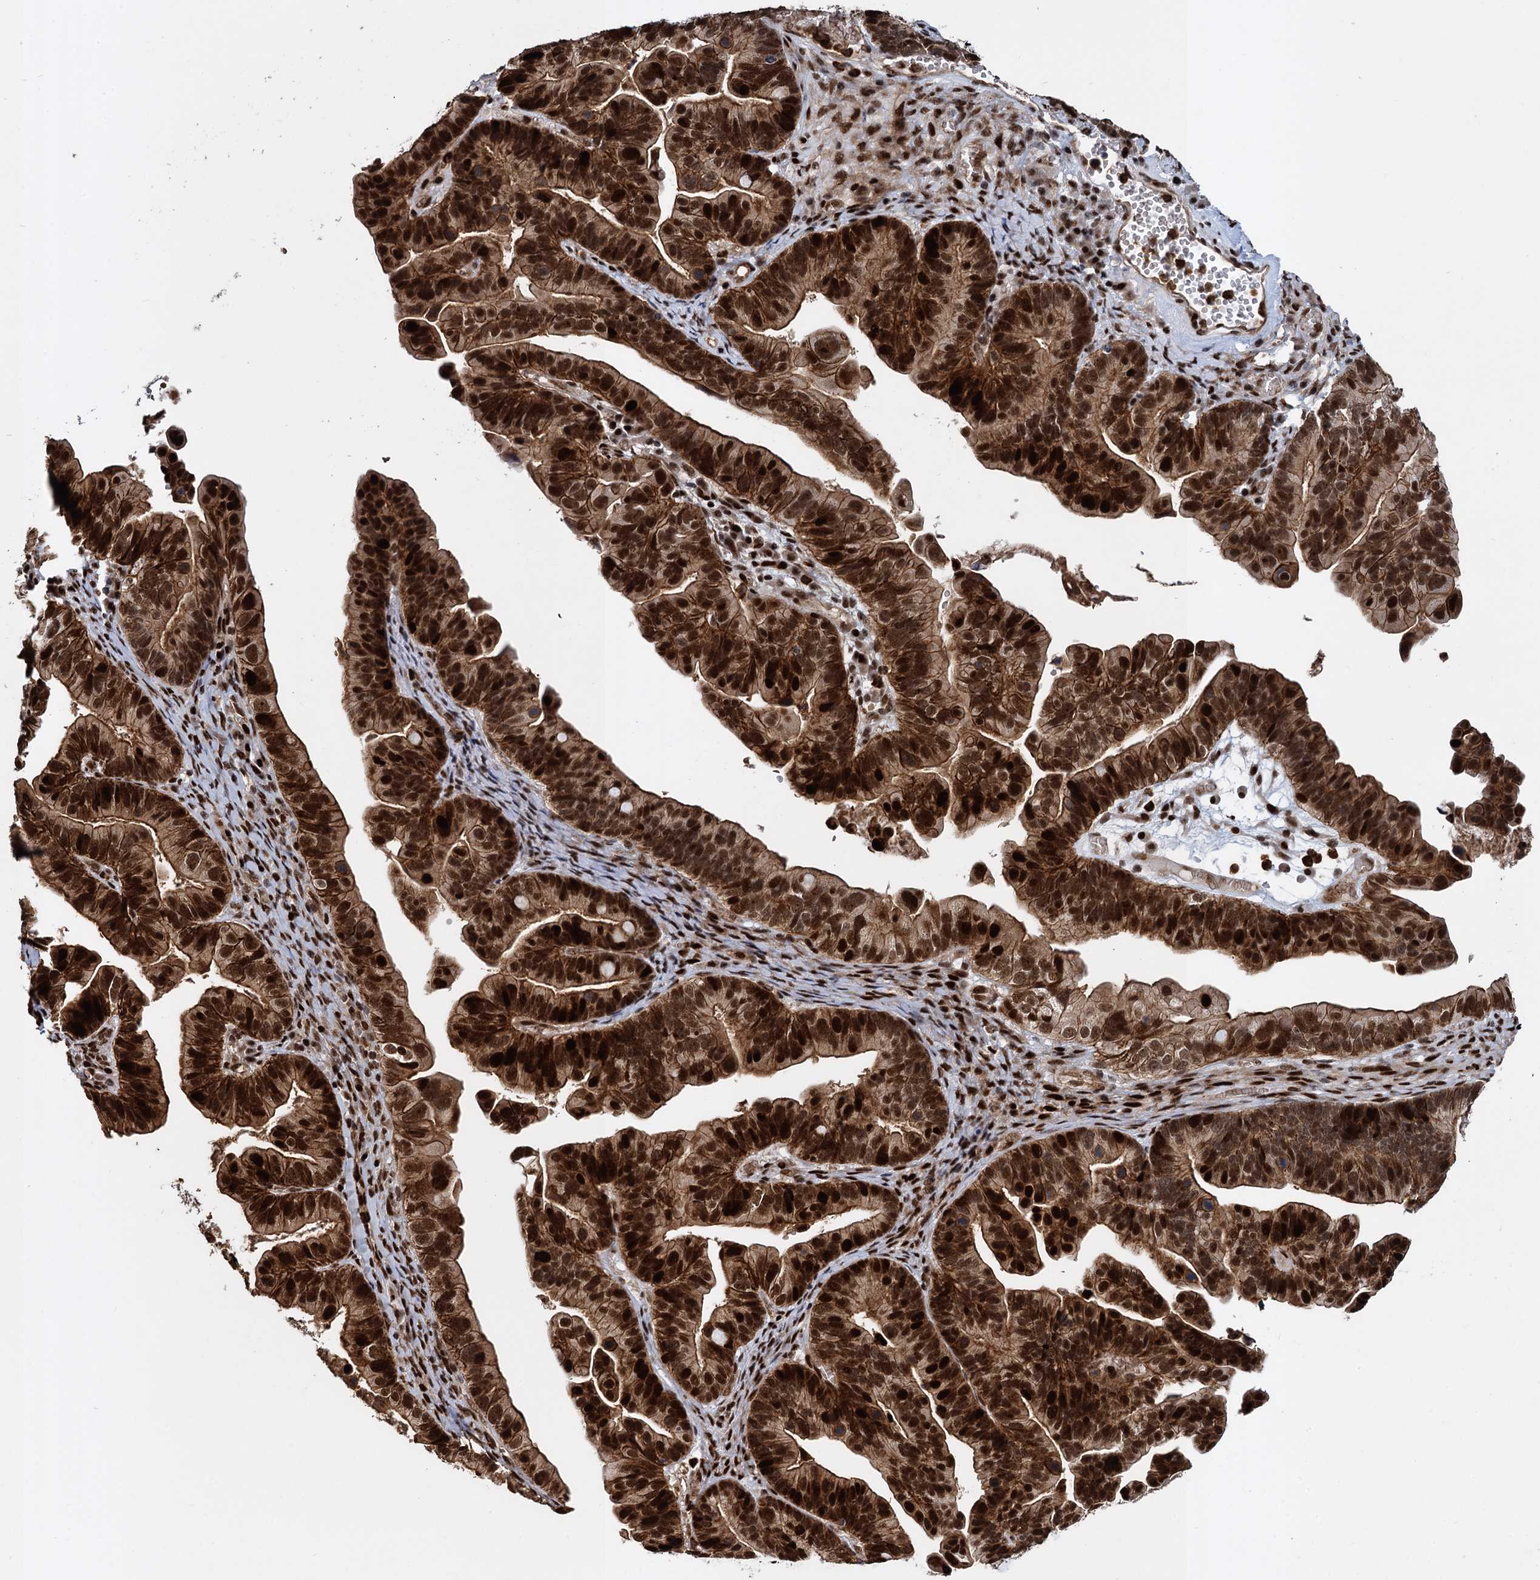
{"staining": {"intensity": "strong", "quantity": ">75%", "location": "cytoplasmic/membranous,nuclear"}, "tissue": "ovarian cancer", "cell_type": "Tumor cells", "image_type": "cancer", "snomed": [{"axis": "morphology", "description": "Cystadenocarcinoma, serous, NOS"}, {"axis": "topography", "description": "Ovary"}], "caption": "An image showing strong cytoplasmic/membranous and nuclear staining in about >75% of tumor cells in serous cystadenocarcinoma (ovarian), as visualized by brown immunohistochemical staining.", "gene": "ANKRD49", "patient": {"sex": "female", "age": 56}}